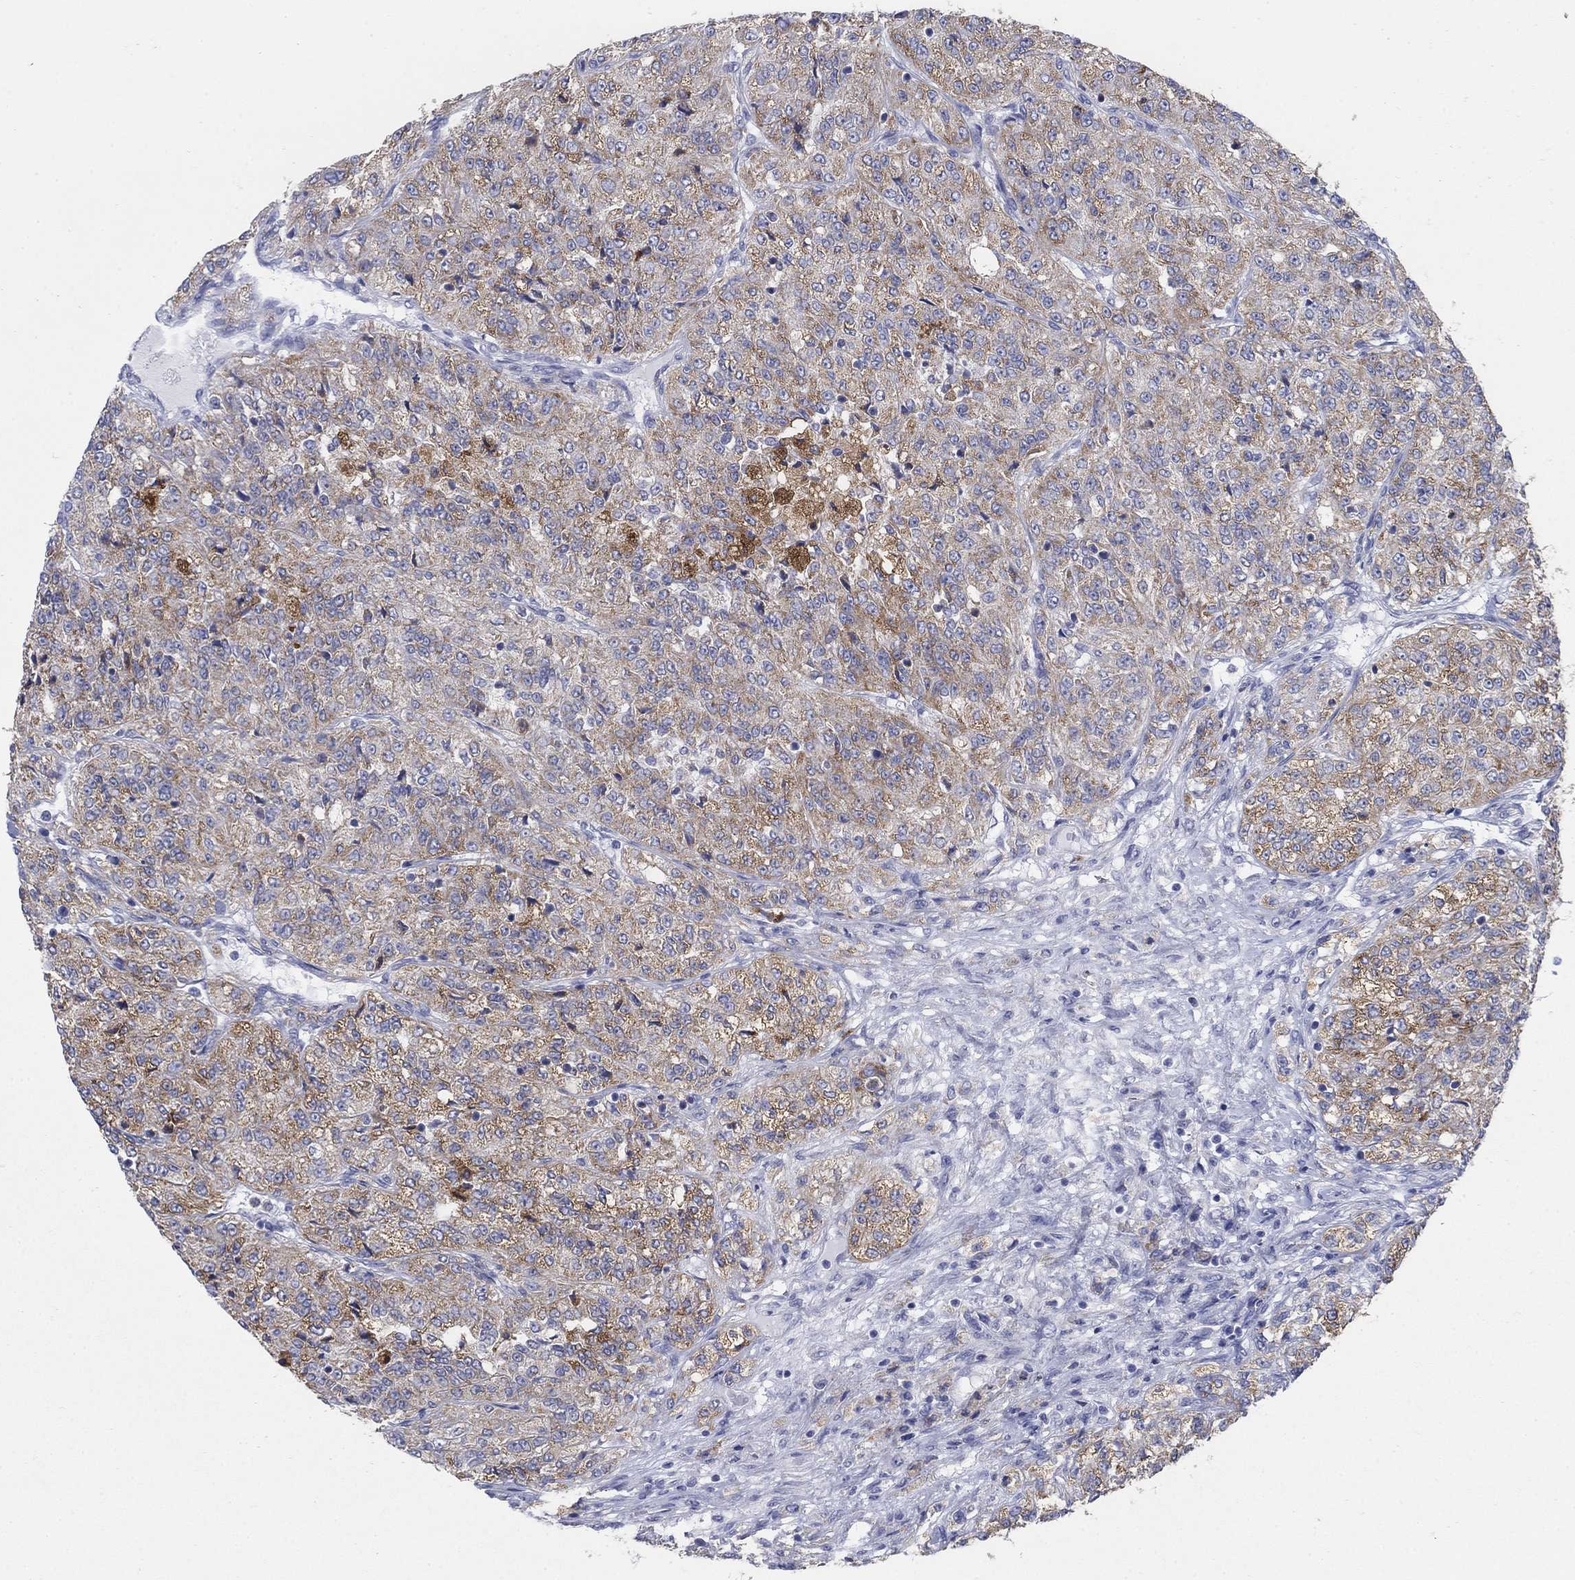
{"staining": {"intensity": "moderate", "quantity": ">75%", "location": "cytoplasmic/membranous"}, "tissue": "renal cancer", "cell_type": "Tumor cells", "image_type": "cancer", "snomed": [{"axis": "morphology", "description": "Adenocarcinoma, NOS"}, {"axis": "topography", "description": "Kidney"}], "caption": "An immunohistochemistry histopathology image of neoplastic tissue is shown. Protein staining in brown labels moderate cytoplasmic/membranous positivity in renal adenocarcinoma within tumor cells. (brown staining indicates protein expression, while blue staining denotes nuclei).", "gene": "SCCPDH", "patient": {"sex": "female", "age": 63}}